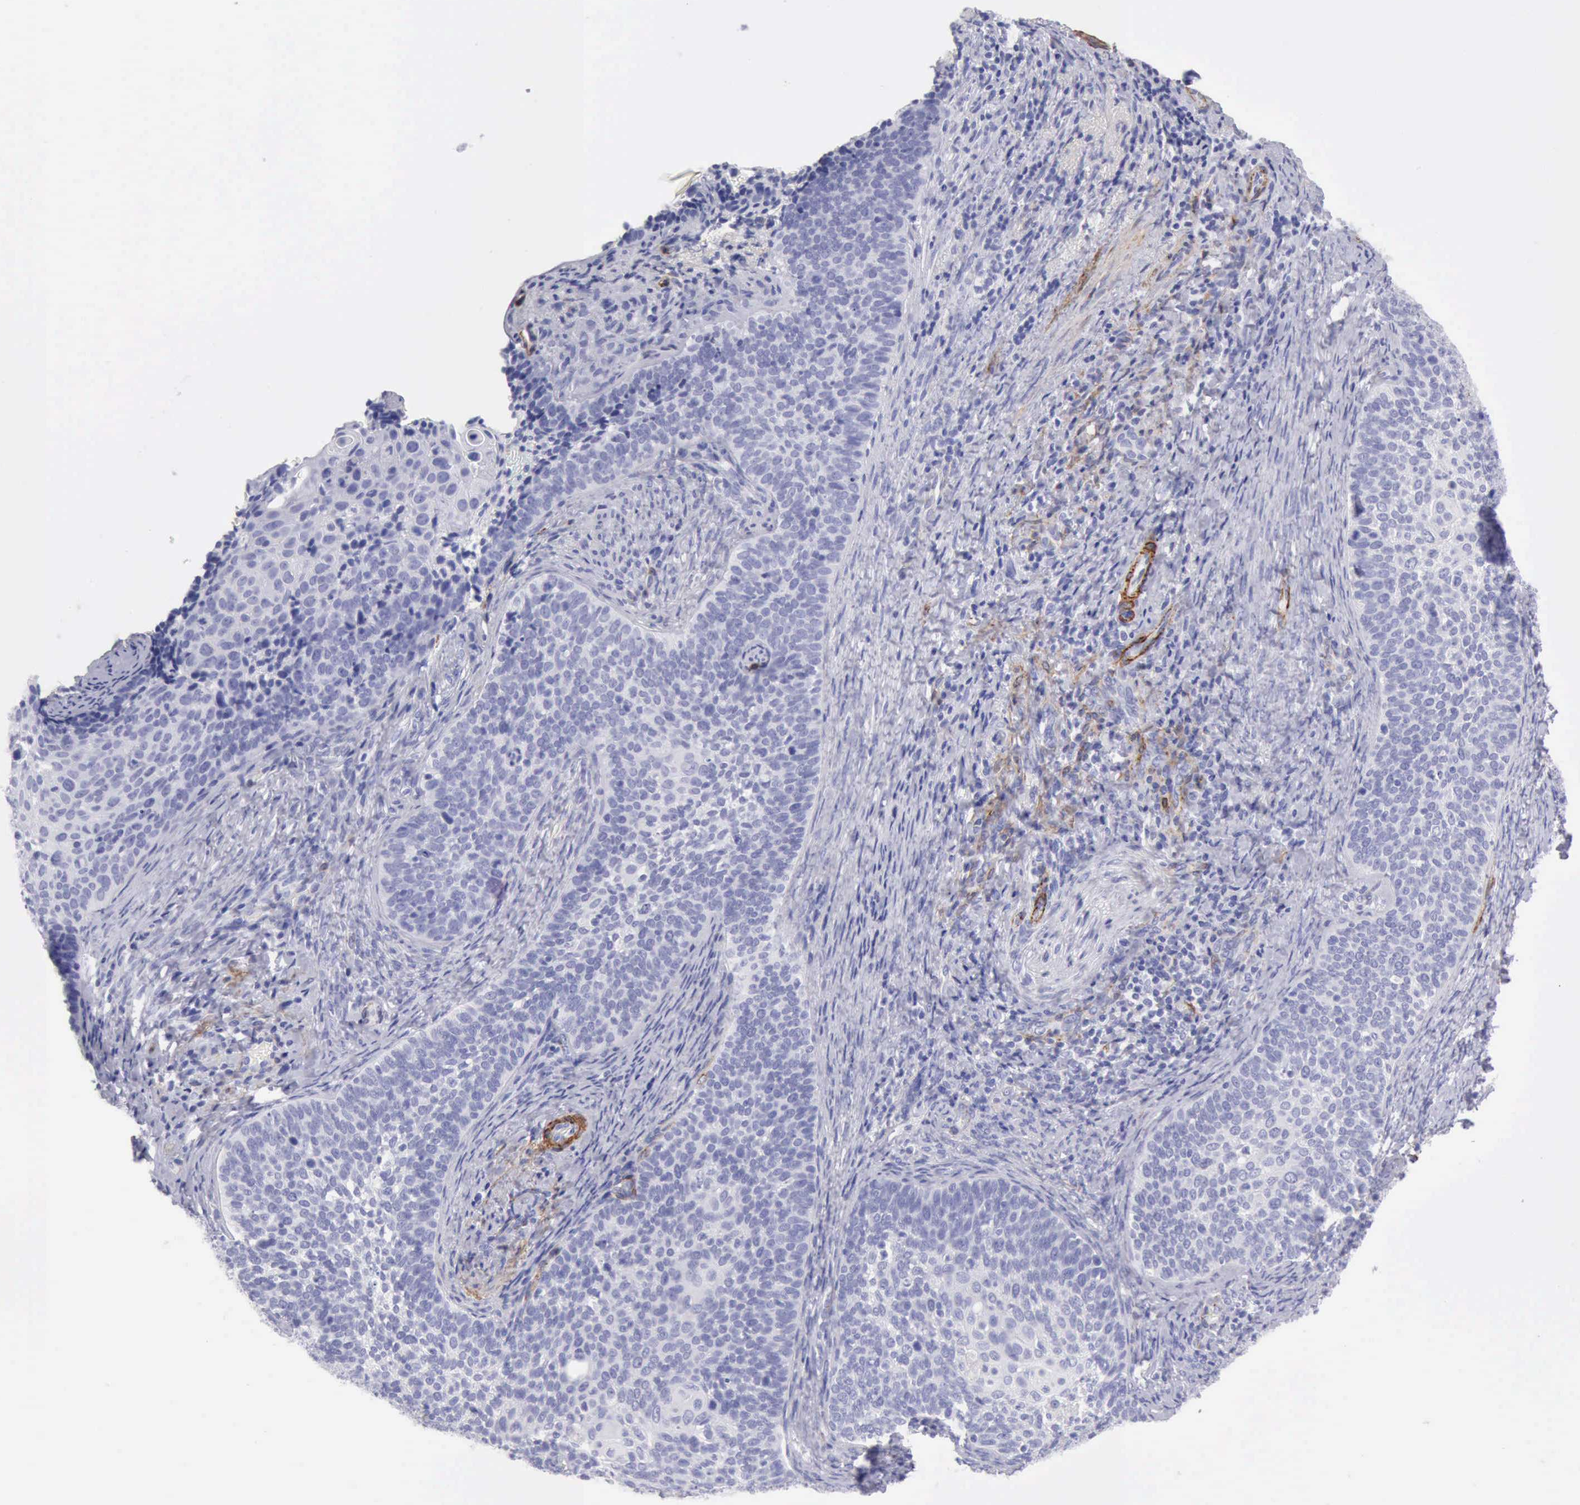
{"staining": {"intensity": "negative", "quantity": "none", "location": "none"}, "tissue": "cervical cancer", "cell_type": "Tumor cells", "image_type": "cancer", "snomed": [{"axis": "morphology", "description": "Squamous cell carcinoma, NOS"}, {"axis": "topography", "description": "Cervix"}], "caption": "This is a micrograph of immunohistochemistry staining of squamous cell carcinoma (cervical), which shows no staining in tumor cells. (Brightfield microscopy of DAB immunohistochemistry at high magnification).", "gene": "AOC3", "patient": {"sex": "female", "age": 33}}